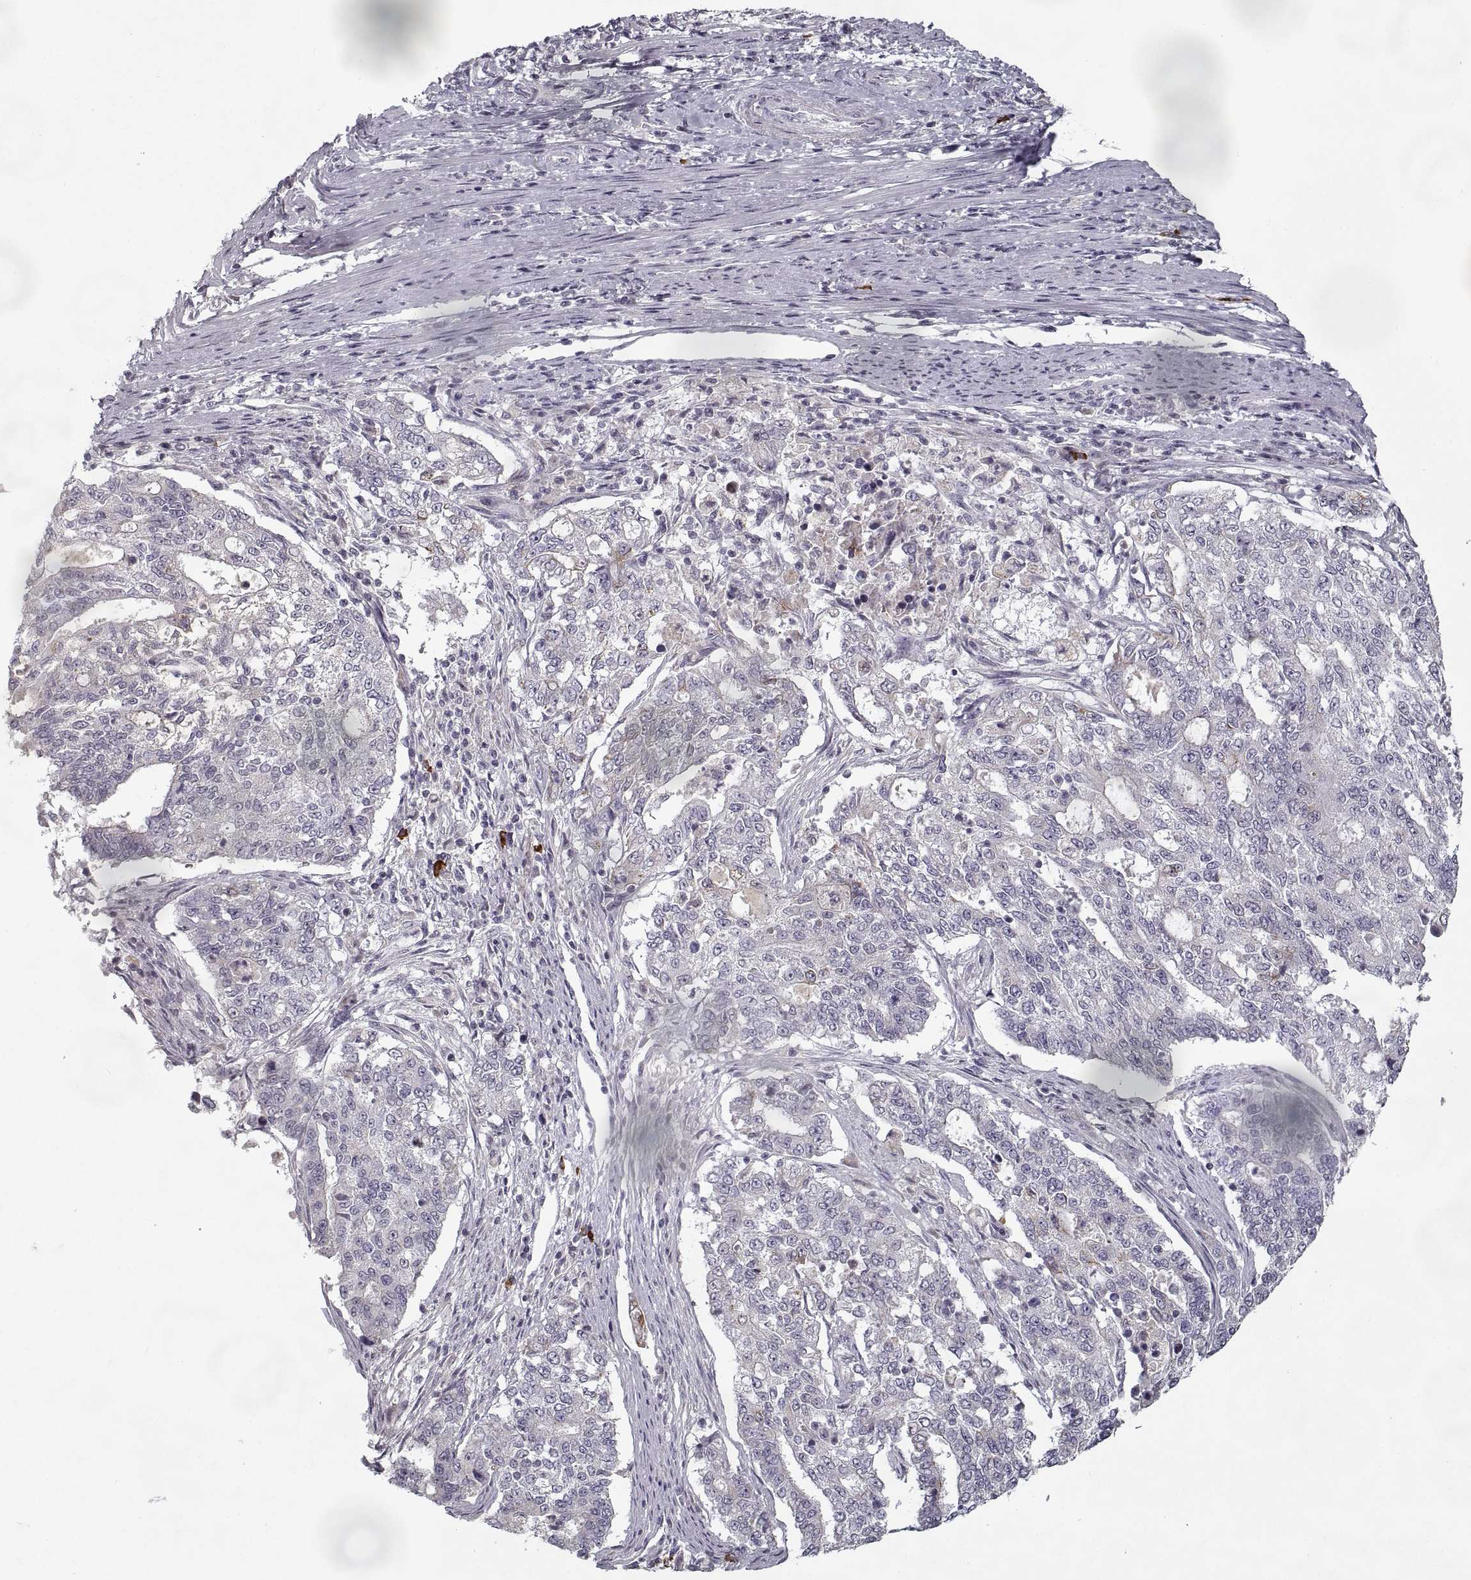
{"staining": {"intensity": "negative", "quantity": "none", "location": "none"}, "tissue": "endometrial cancer", "cell_type": "Tumor cells", "image_type": "cancer", "snomed": [{"axis": "morphology", "description": "Adenocarcinoma, NOS"}, {"axis": "topography", "description": "Uterus"}], "caption": "There is no significant staining in tumor cells of endometrial adenocarcinoma.", "gene": "GAD2", "patient": {"sex": "female", "age": 59}}